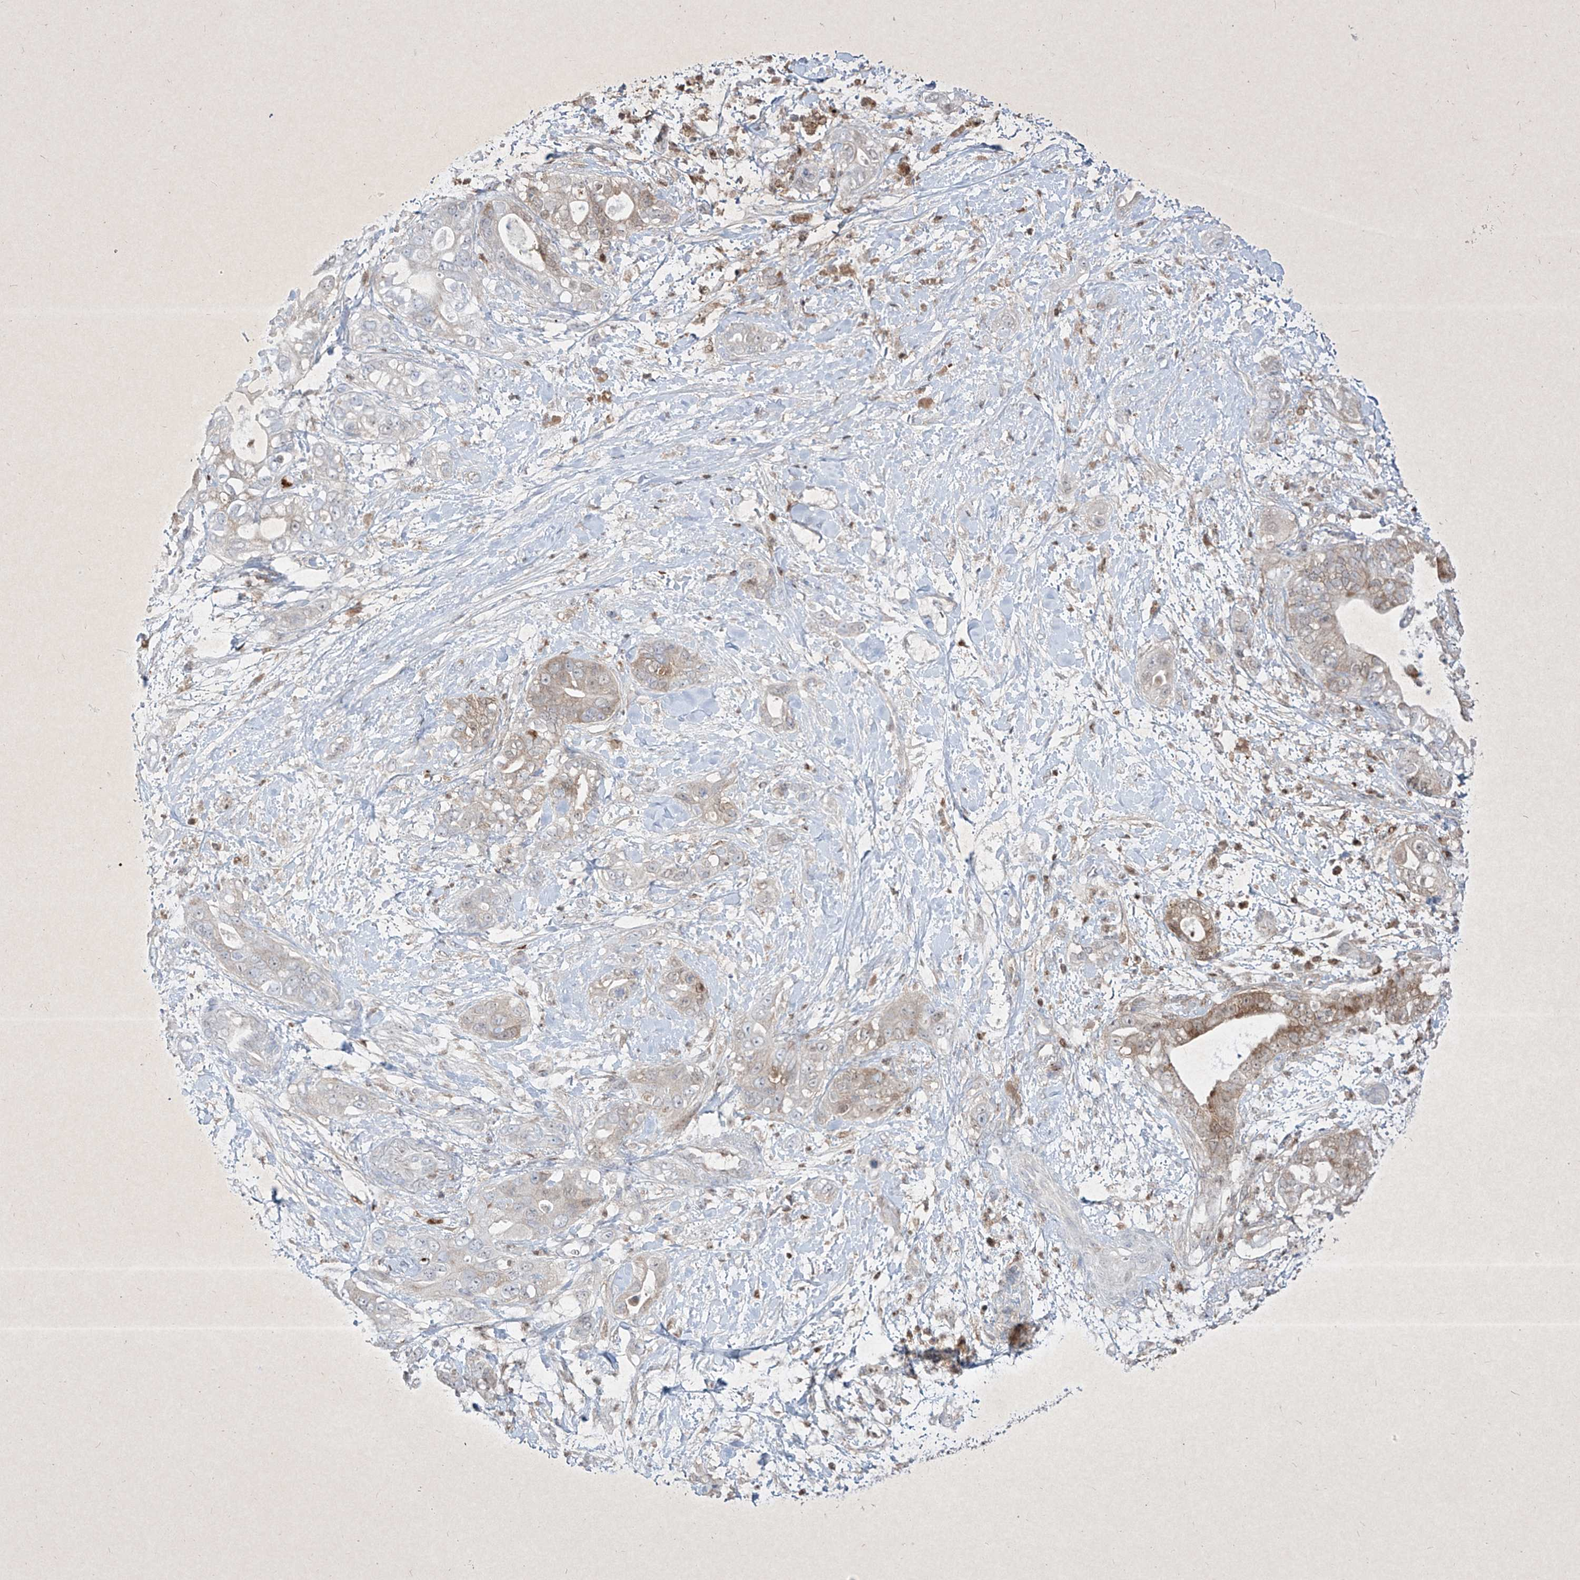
{"staining": {"intensity": "moderate", "quantity": "25%-75%", "location": "cytoplasmic/membranous,nuclear"}, "tissue": "pancreatic cancer", "cell_type": "Tumor cells", "image_type": "cancer", "snomed": [{"axis": "morphology", "description": "Adenocarcinoma, NOS"}, {"axis": "topography", "description": "Pancreas"}], "caption": "Protein expression analysis of pancreatic cancer (adenocarcinoma) displays moderate cytoplasmic/membranous and nuclear expression in about 25%-75% of tumor cells.", "gene": "PSMB10", "patient": {"sex": "female", "age": 78}}